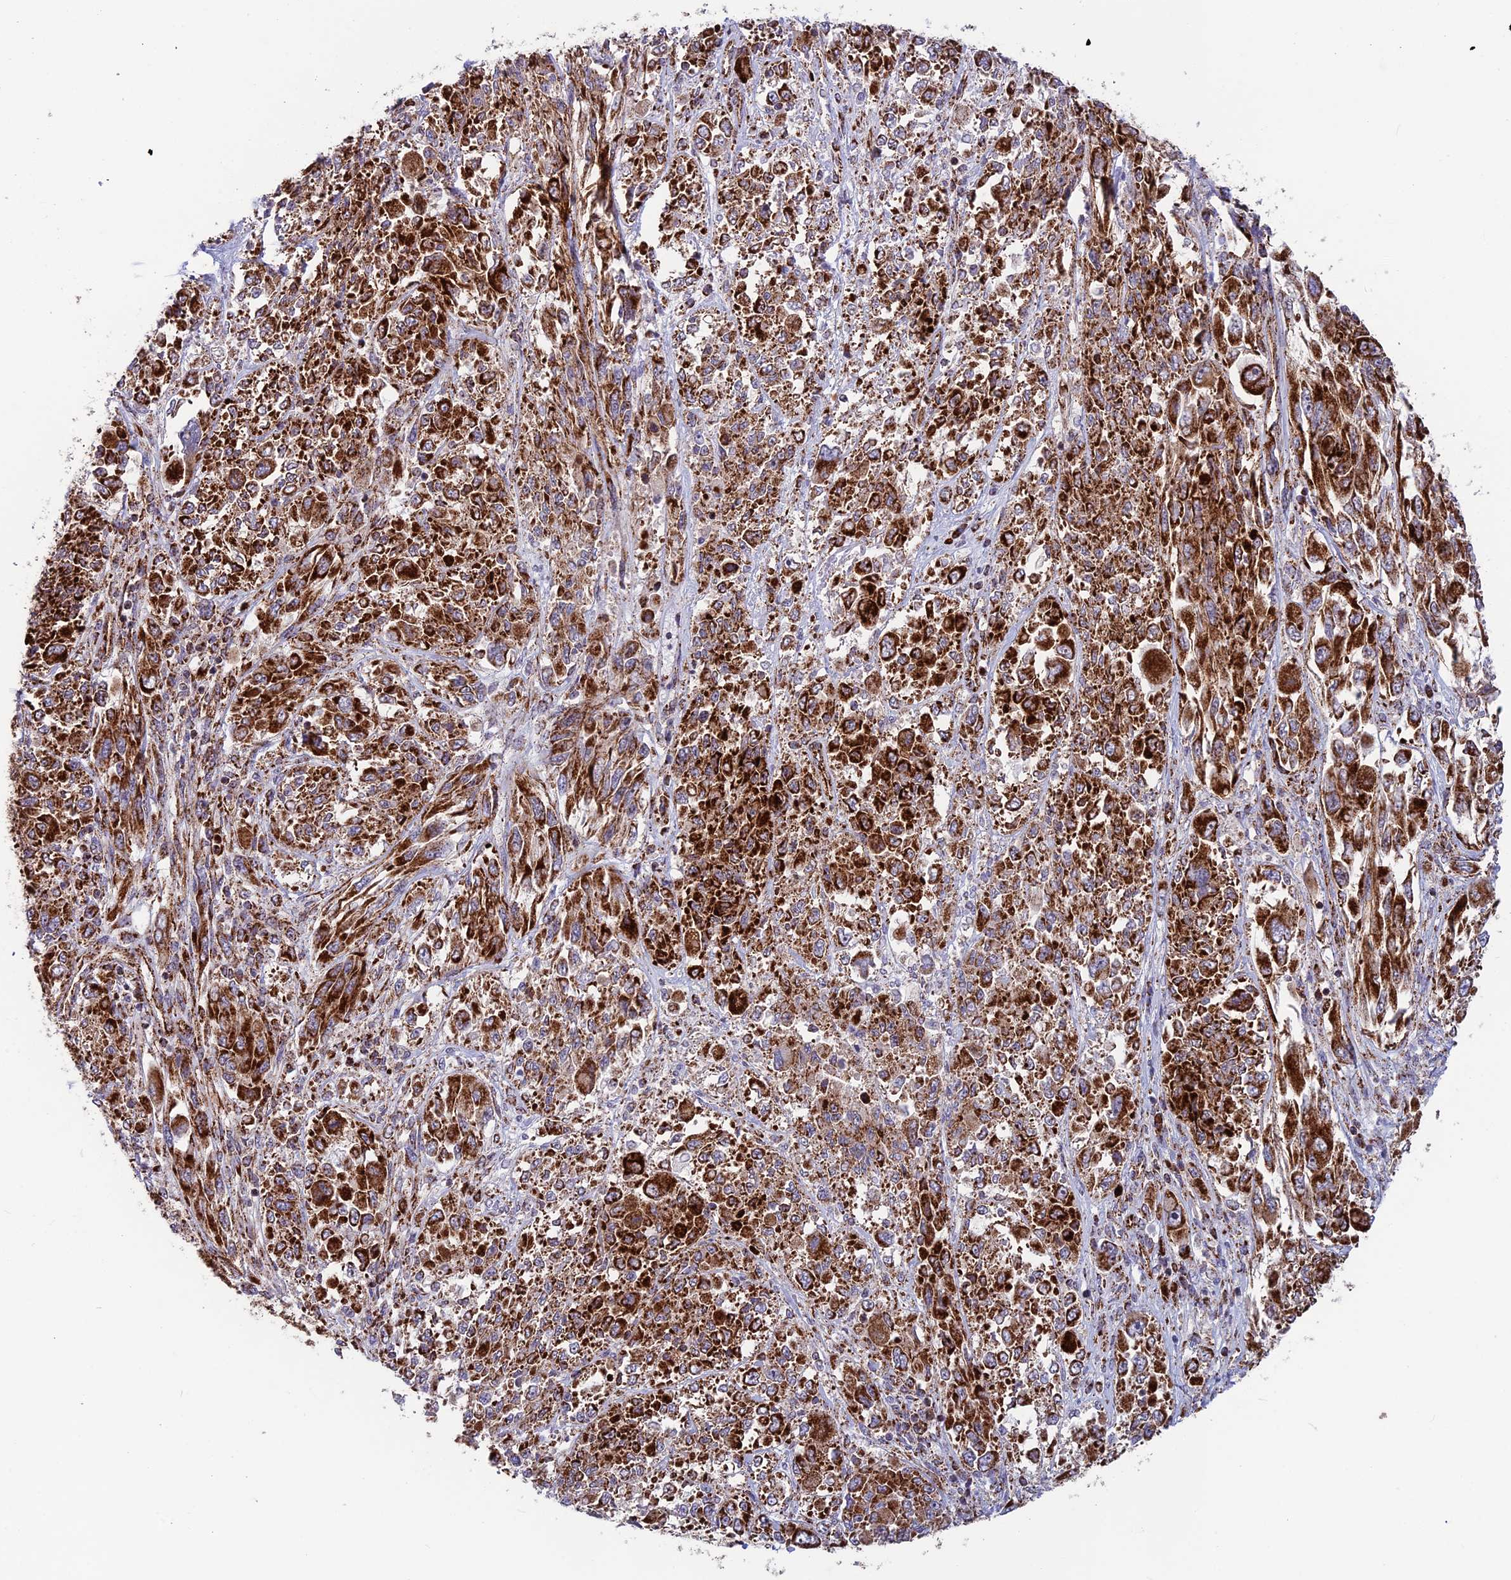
{"staining": {"intensity": "strong", "quantity": ">75%", "location": "cytoplasmic/membranous"}, "tissue": "melanoma", "cell_type": "Tumor cells", "image_type": "cancer", "snomed": [{"axis": "morphology", "description": "Malignant melanoma, NOS"}, {"axis": "topography", "description": "Skin"}], "caption": "Malignant melanoma stained for a protein (brown) exhibits strong cytoplasmic/membranous positive positivity in about >75% of tumor cells.", "gene": "MRPS18B", "patient": {"sex": "female", "age": 91}}